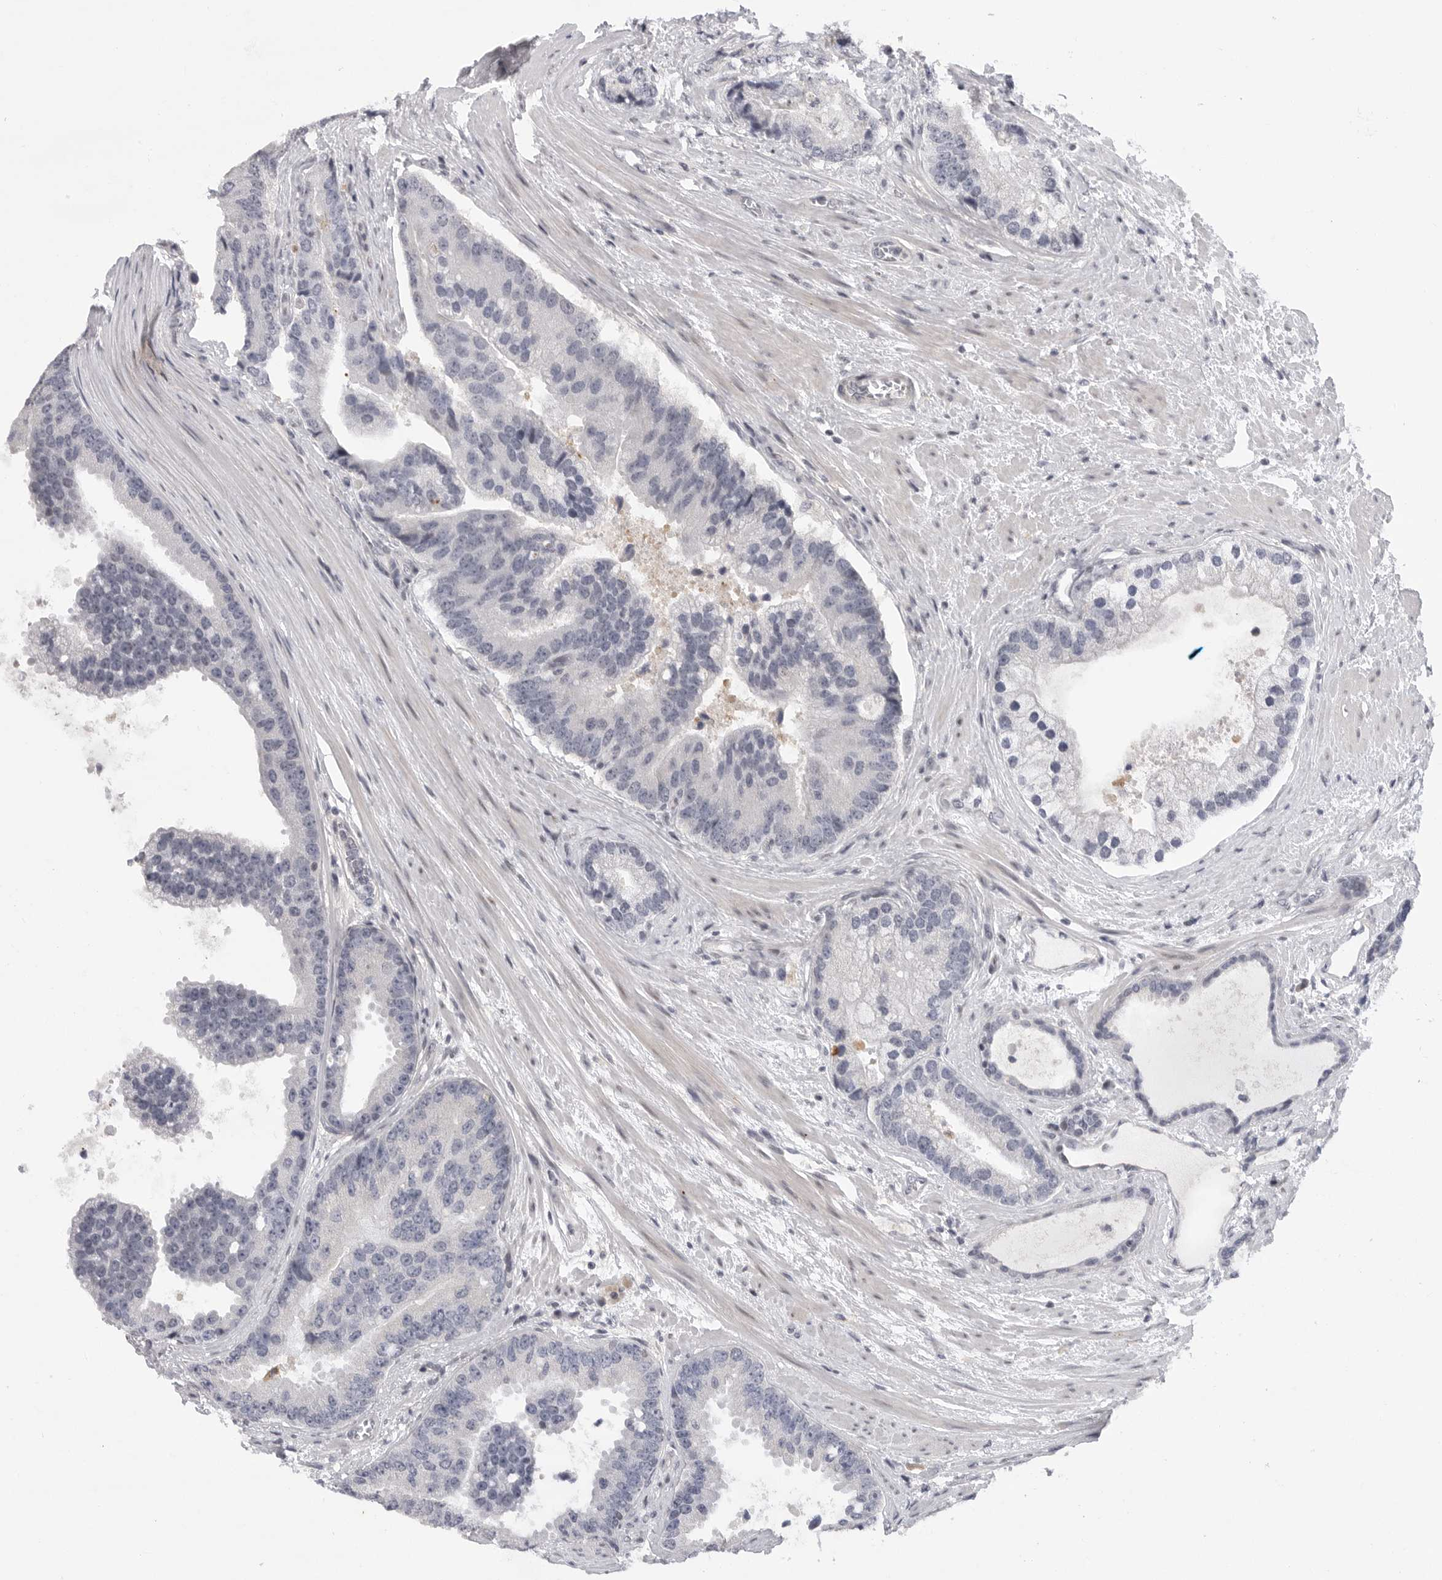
{"staining": {"intensity": "weak", "quantity": "<25%", "location": "nuclear"}, "tissue": "prostate cancer", "cell_type": "Tumor cells", "image_type": "cancer", "snomed": [{"axis": "morphology", "description": "Adenocarcinoma, High grade"}, {"axis": "topography", "description": "Prostate"}], "caption": "IHC of prostate cancer (high-grade adenocarcinoma) exhibits no positivity in tumor cells.", "gene": "FBXO43", "patient": {"sex": "male", "age": 70}}